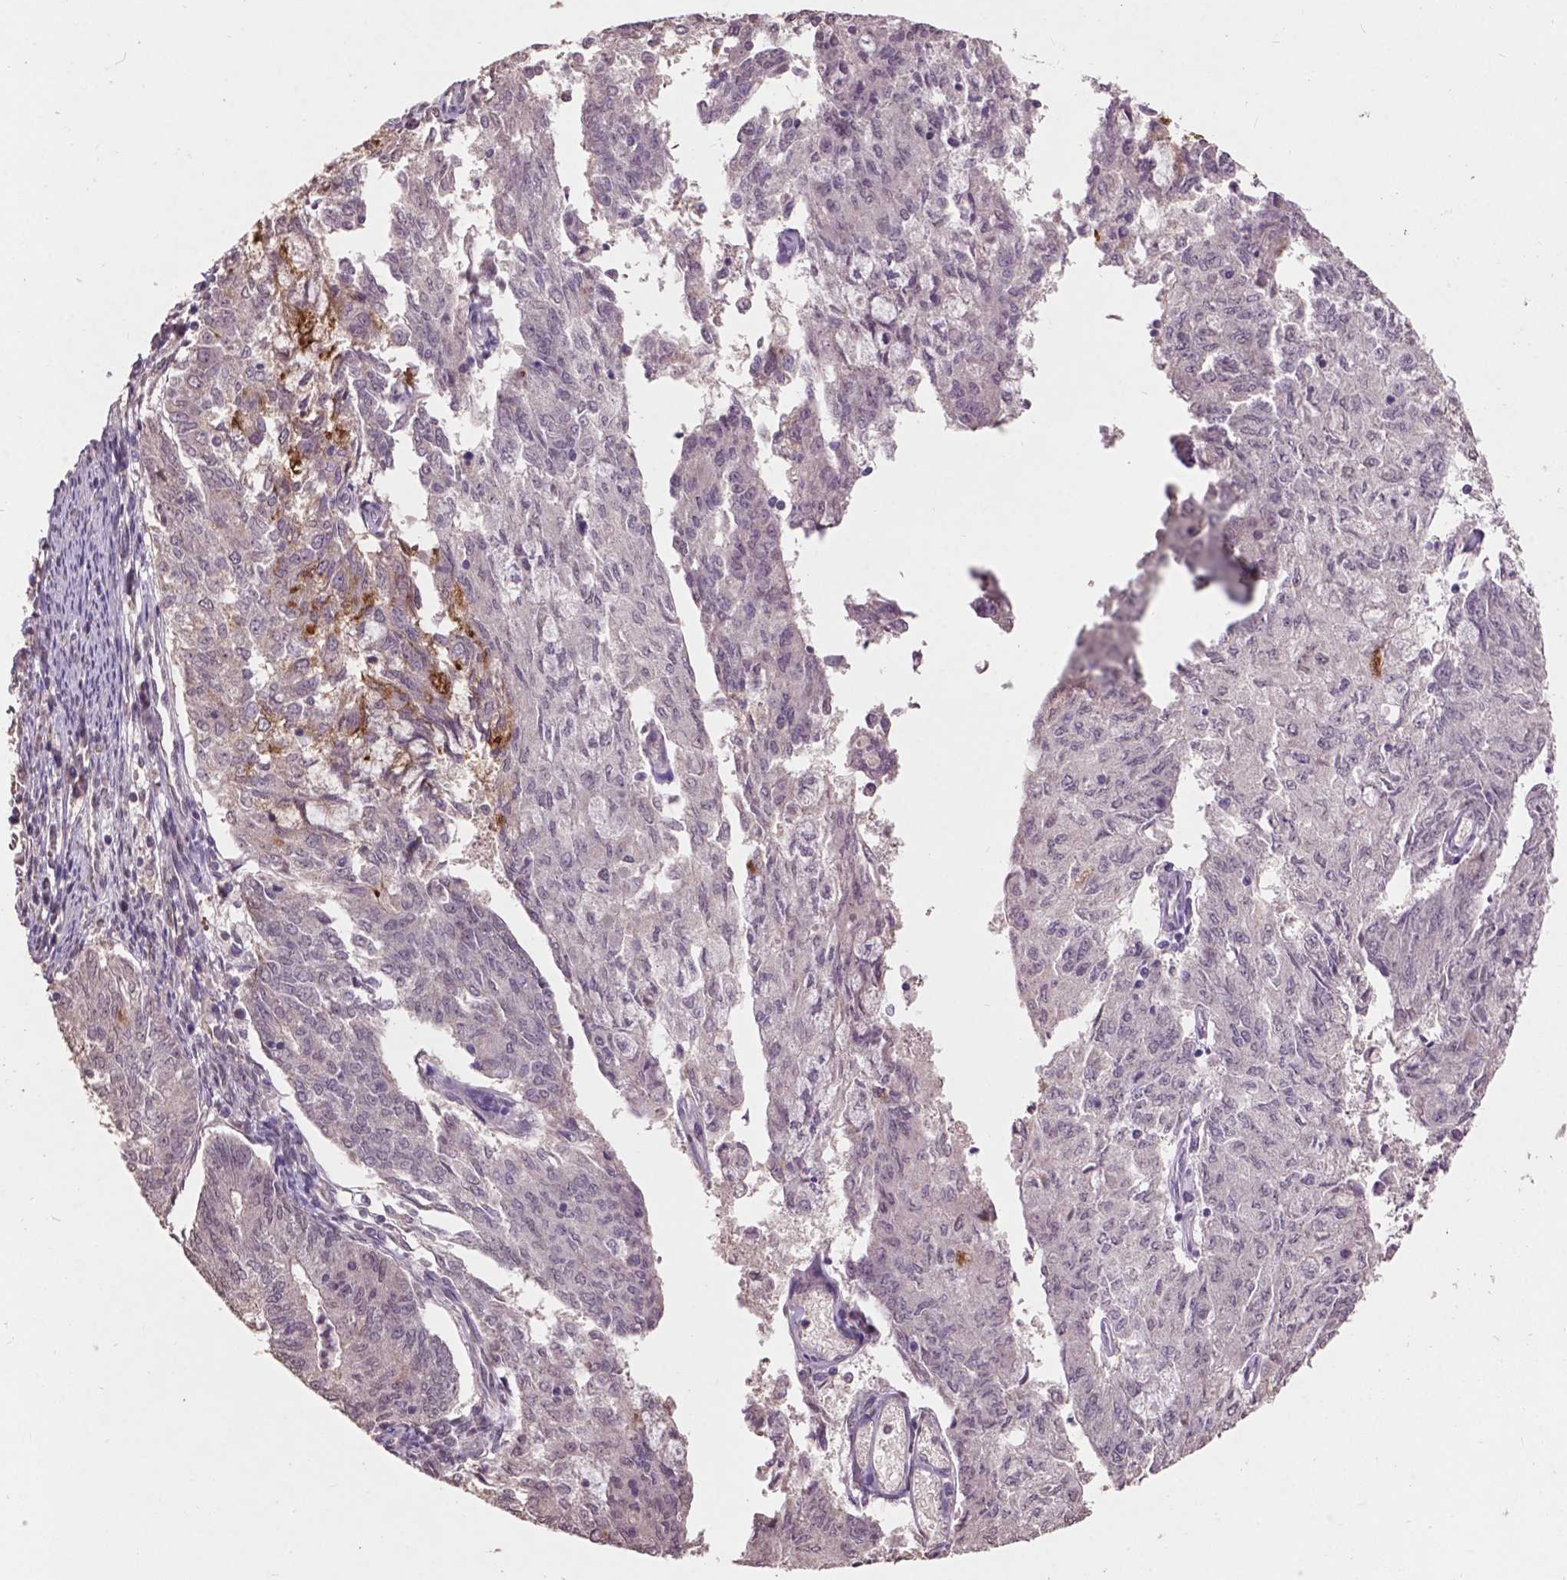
{"staining": {"intensity": "negative", "quantity": "none", "location": "none"}, "tissue": "endometrial cancer", "cell_type": "Tumor cells", "image_type": "cancer", "snomed": [{"axis": "morphology", "description": "Adenocarcinoma, NOS"}, {"axis": "topography", "description": "Endometrium"}], "caption": "Tumor cells are negative for brown protein staining in endometrial cancer.", "gene": "GLRA2", "patient": {"sex": "female", "age": 82}}